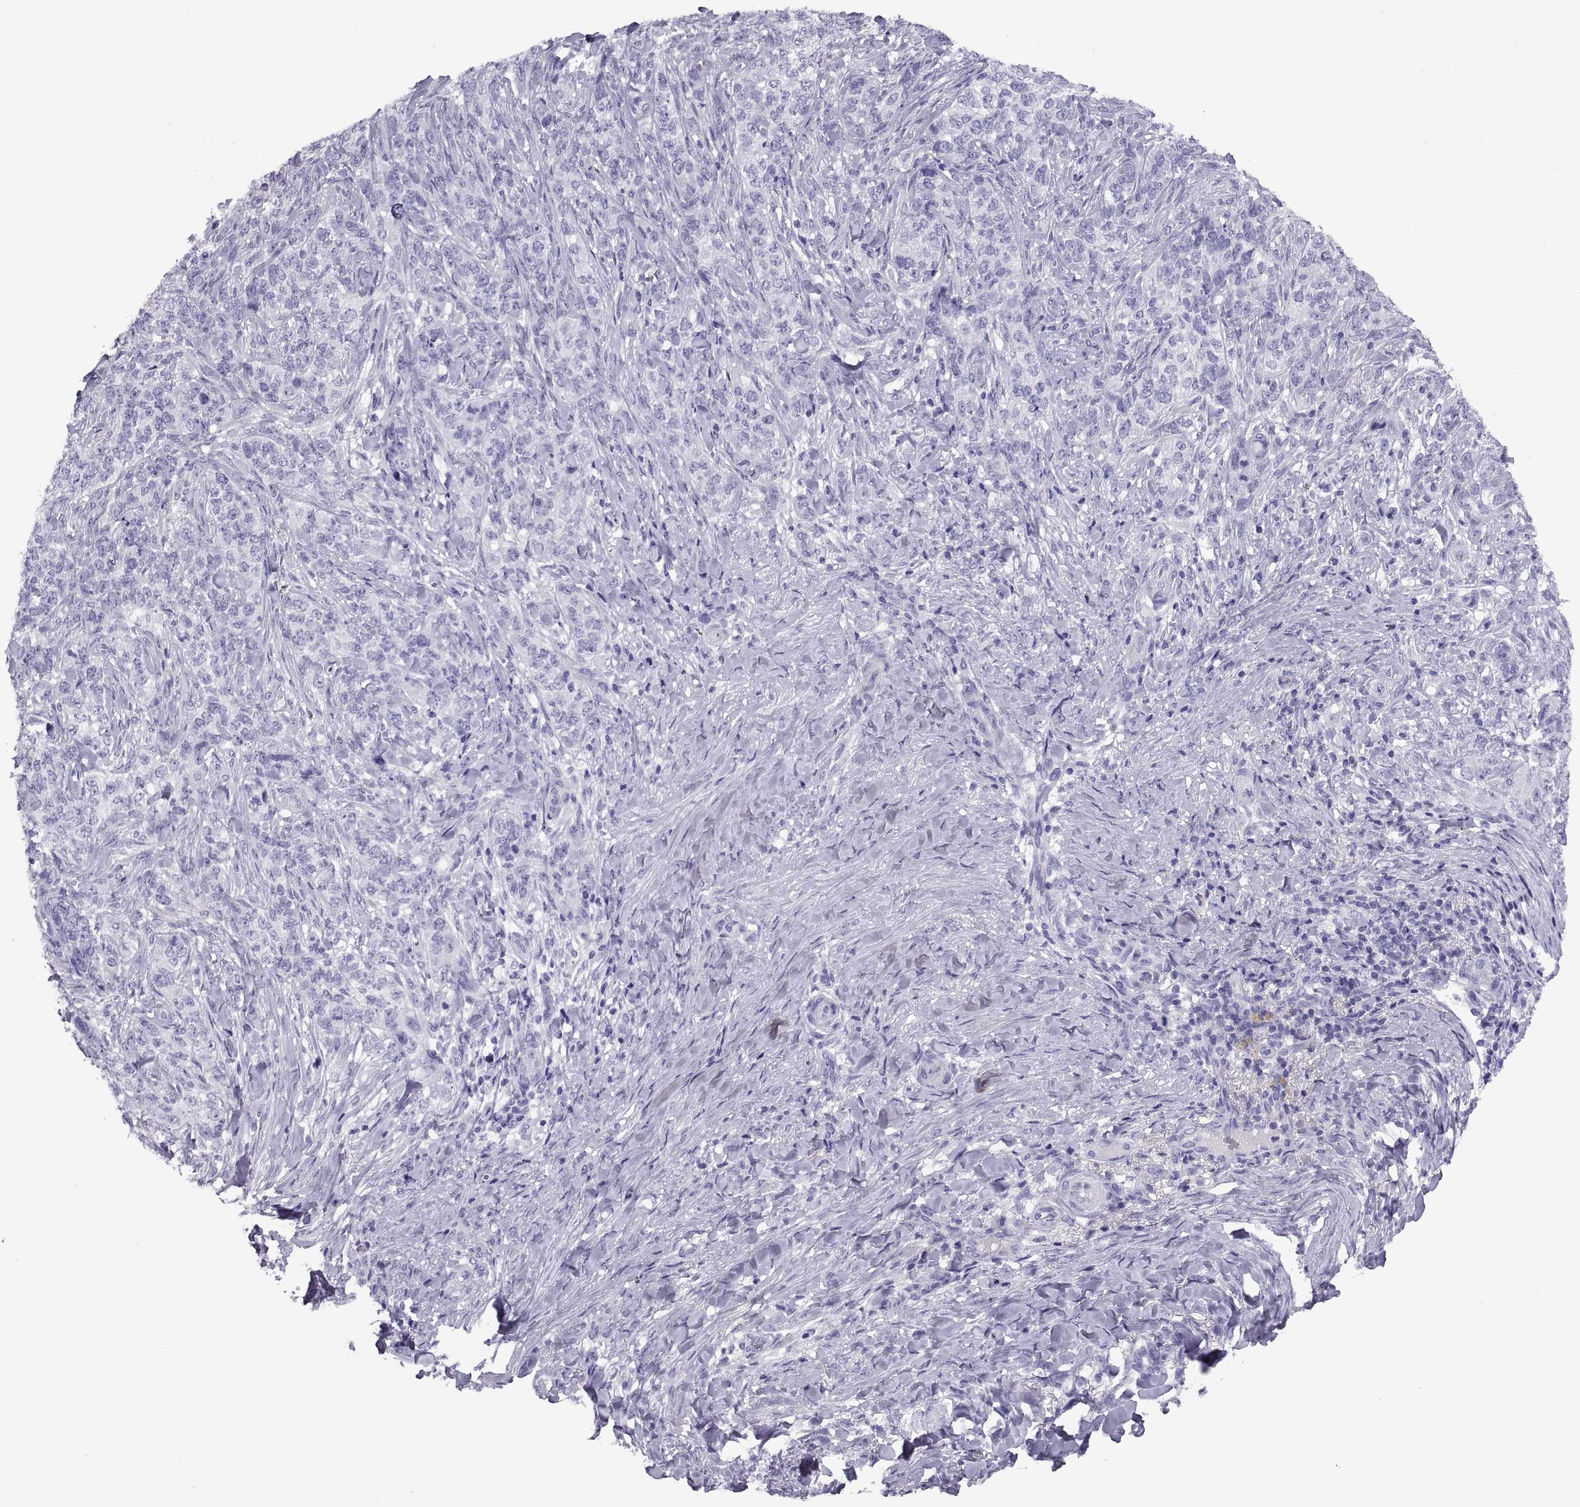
{"staining": {"intensity": "negative", "quantity": "none", "location": "none"}, "tissue": "skin cancer", "cell_type": "Tumor cells", "image_type": "cancer", "snomed": [{"axis": "morphology", "description": "Basal cell carcinoma"}, {"axis": "topography", "description": "Skin"}], "caption": "Skin cancer (basal cell carcinoma) stained for a protein using immunohistochemistry reveals no positivity tumor cells.", "gene": "RGS20", "patient": {"sex": "female", "age": 69}}